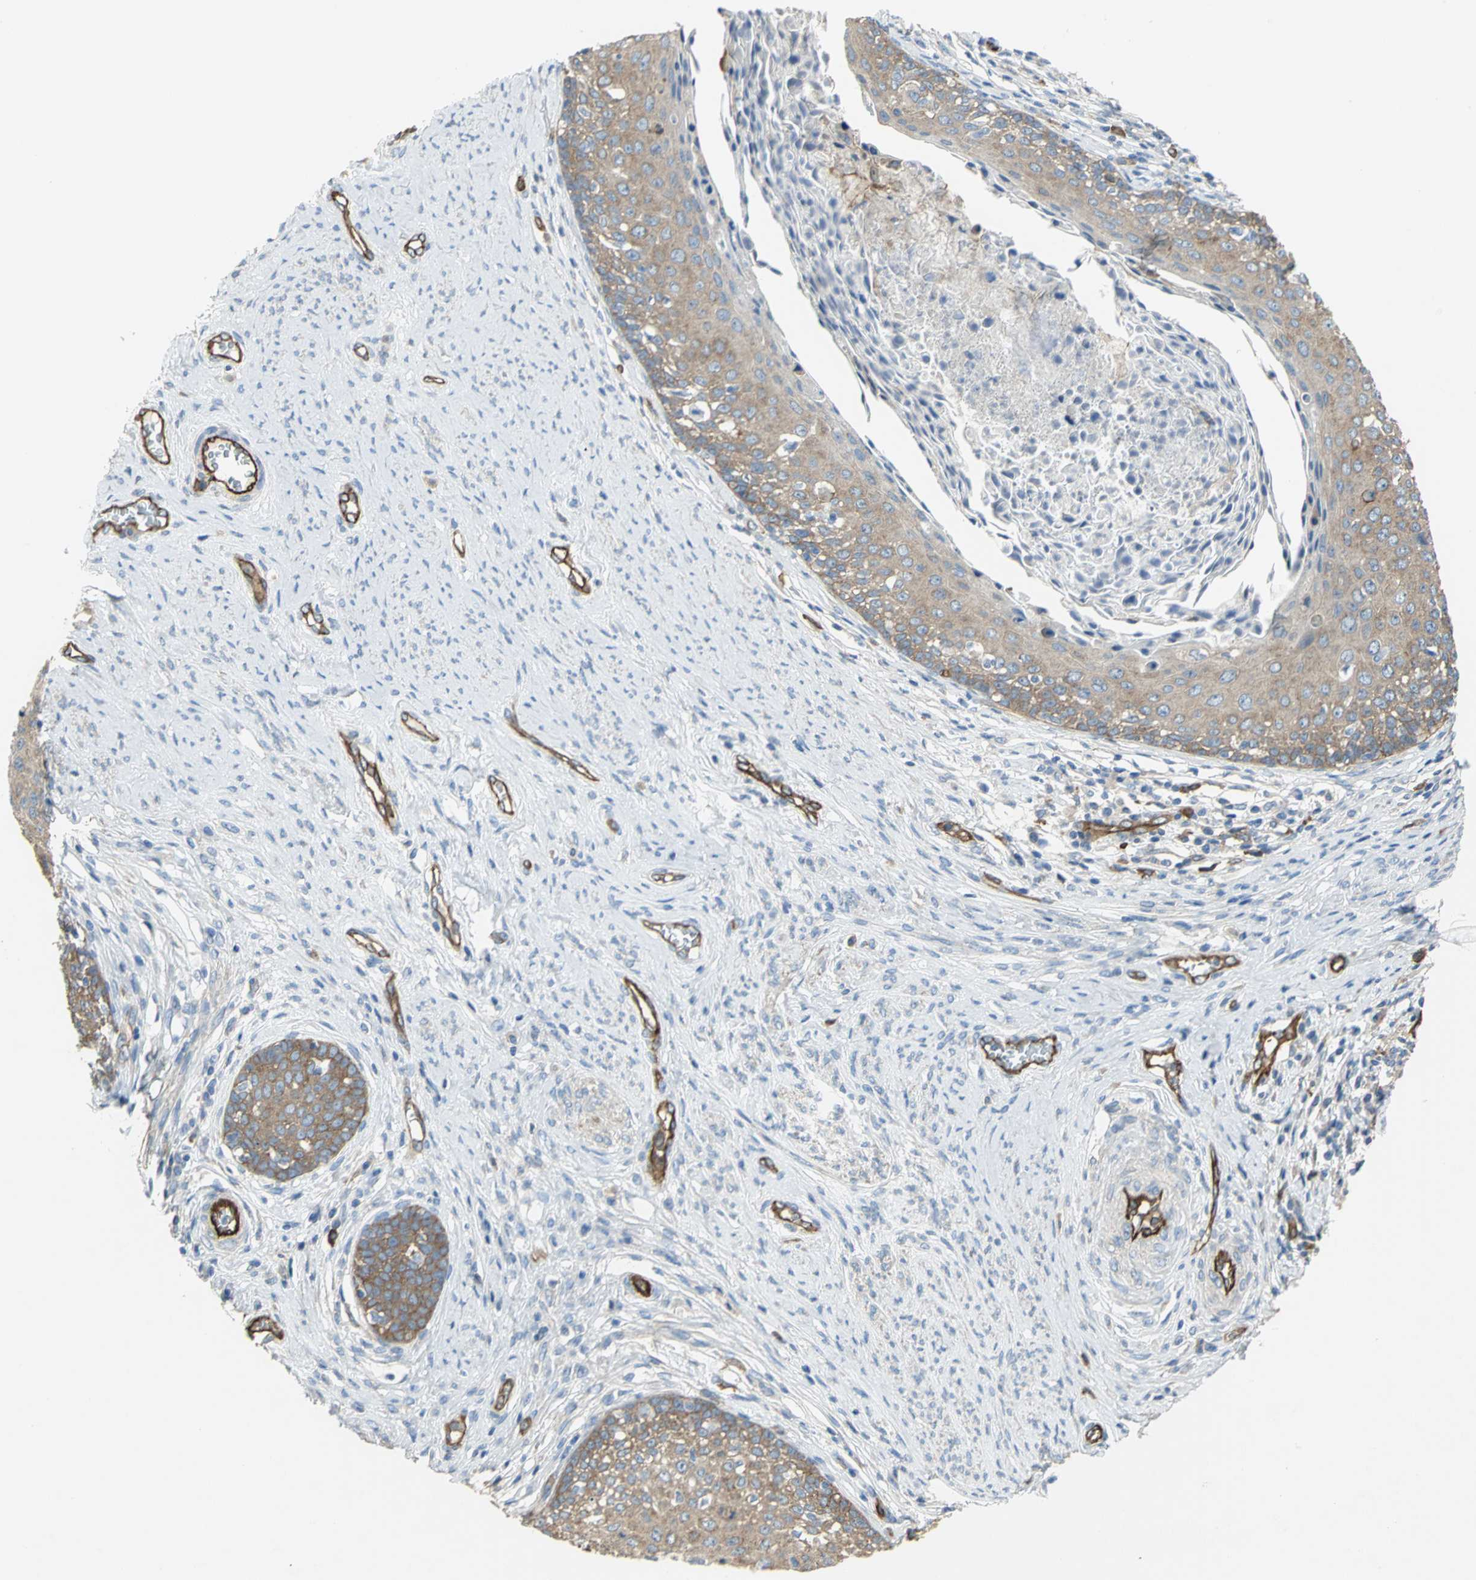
{"staining": {"intensity": "moderate", "quantity": ">75%", "location": "cytoplasmic/membranous"}, "tissue": "cervical cancer", "cell_type": "Tumor cells", "image_type": "cancer", "snomed": [{"axis": "morphology", "description": "Squamous cell carcinoma, NOS"}, {"axis": "morphology", "description": "Adenocarcinoma, NOS"}, {"axis": "topography", "description": "Cervix"}], "caption": "Protein staining of cervical cancer (squamous cell carcinoma) tissue displays moderate cytoplasmic/membranous expression in about >75% of tumor cells.", "gene": "FLNB", "patient": {"sex": "female", "age": 52}}